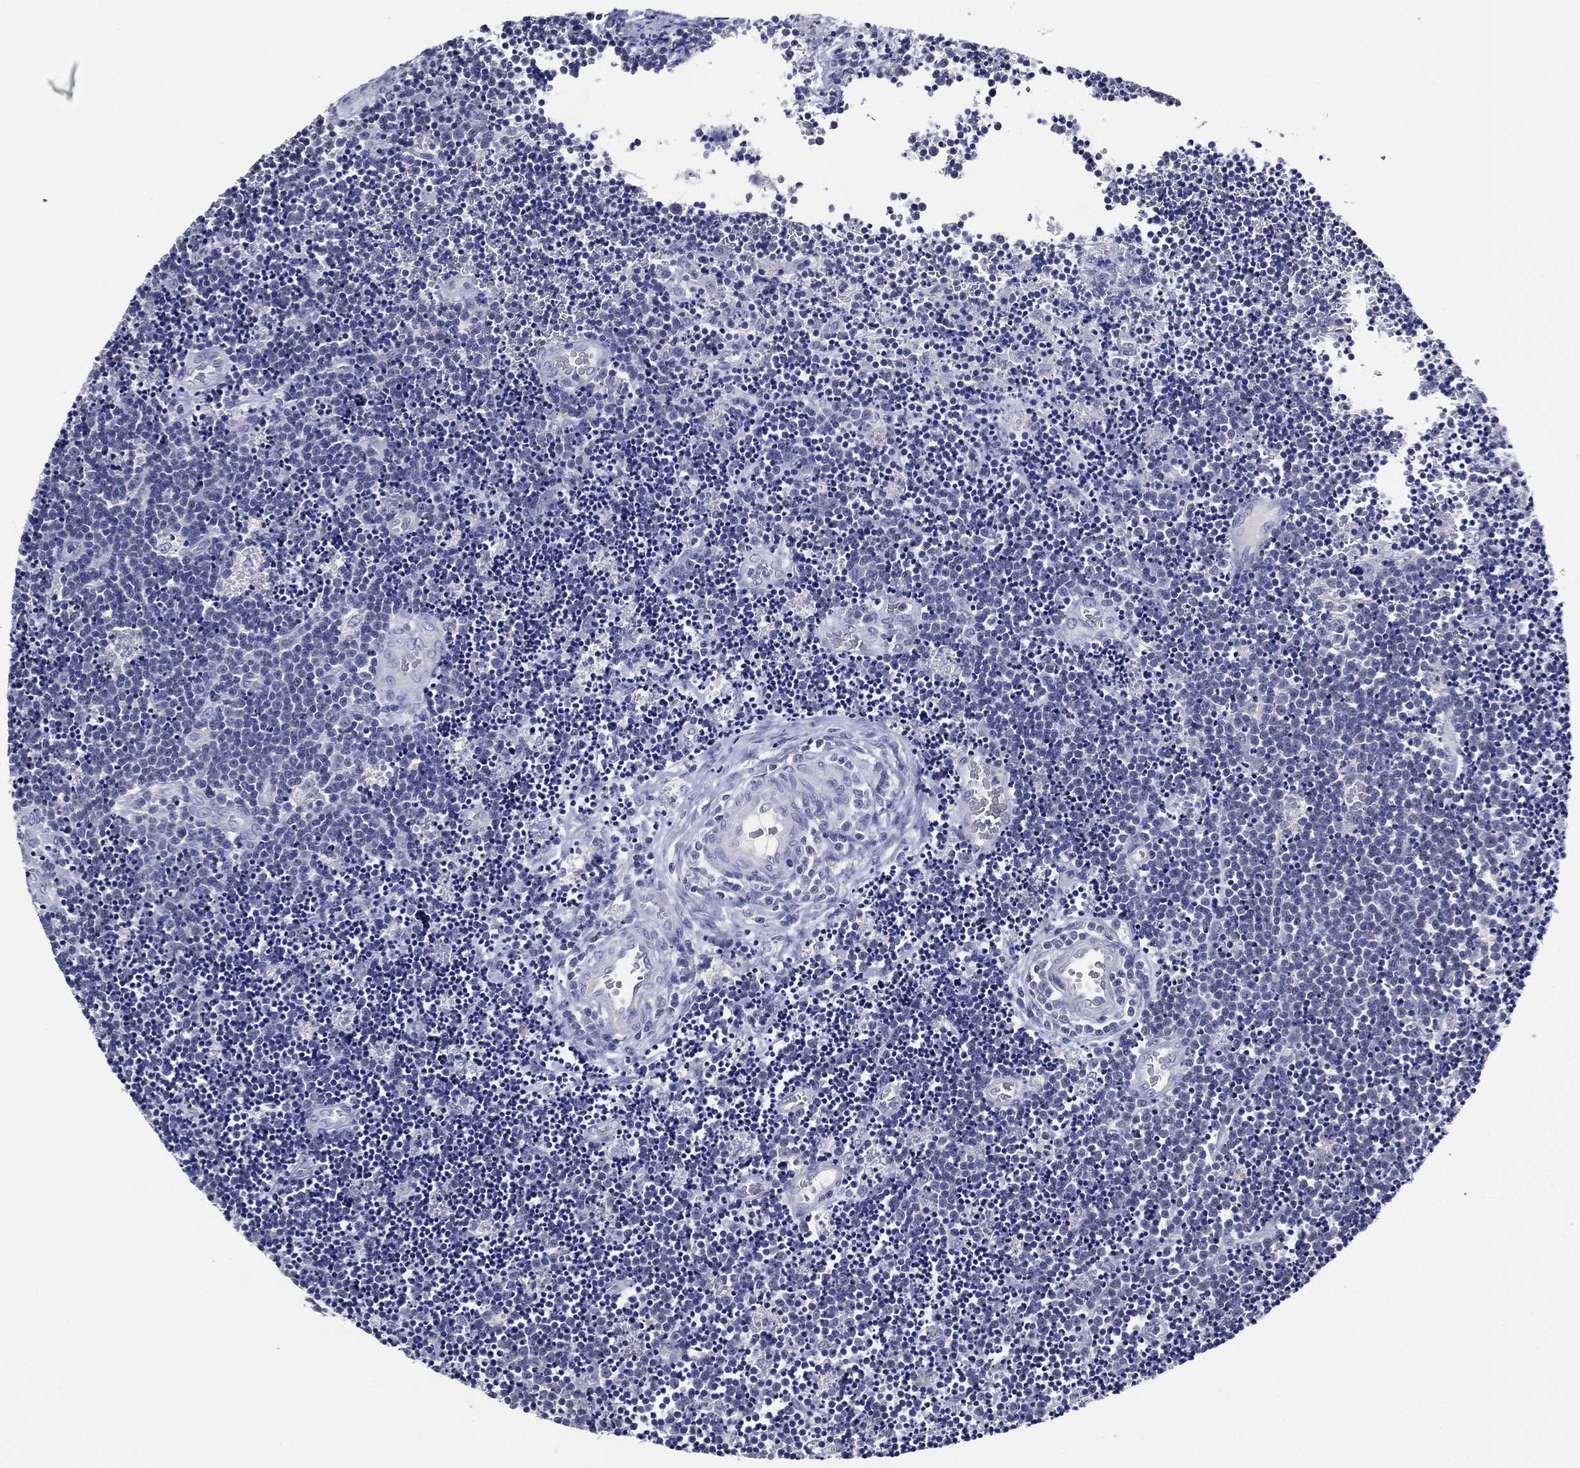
{"staining": {"intensity": "negative", "quantity": "none", "location": "none"}, "tissue": "lymphoma", "cell_type": "Tumor cells", "image_type": "cancer", "snomed": [{"axis": "morphology", "description": "Malignant lymphoma, non-Hodgkin's type, Low grade"}, {"axis": "topography", "description": "Brain"}], "caption": "Tumor cells show no significant protein expression in lymphoma.", "gene": "TFAP2A", "patient": {"sex": "female", "age": 66}}